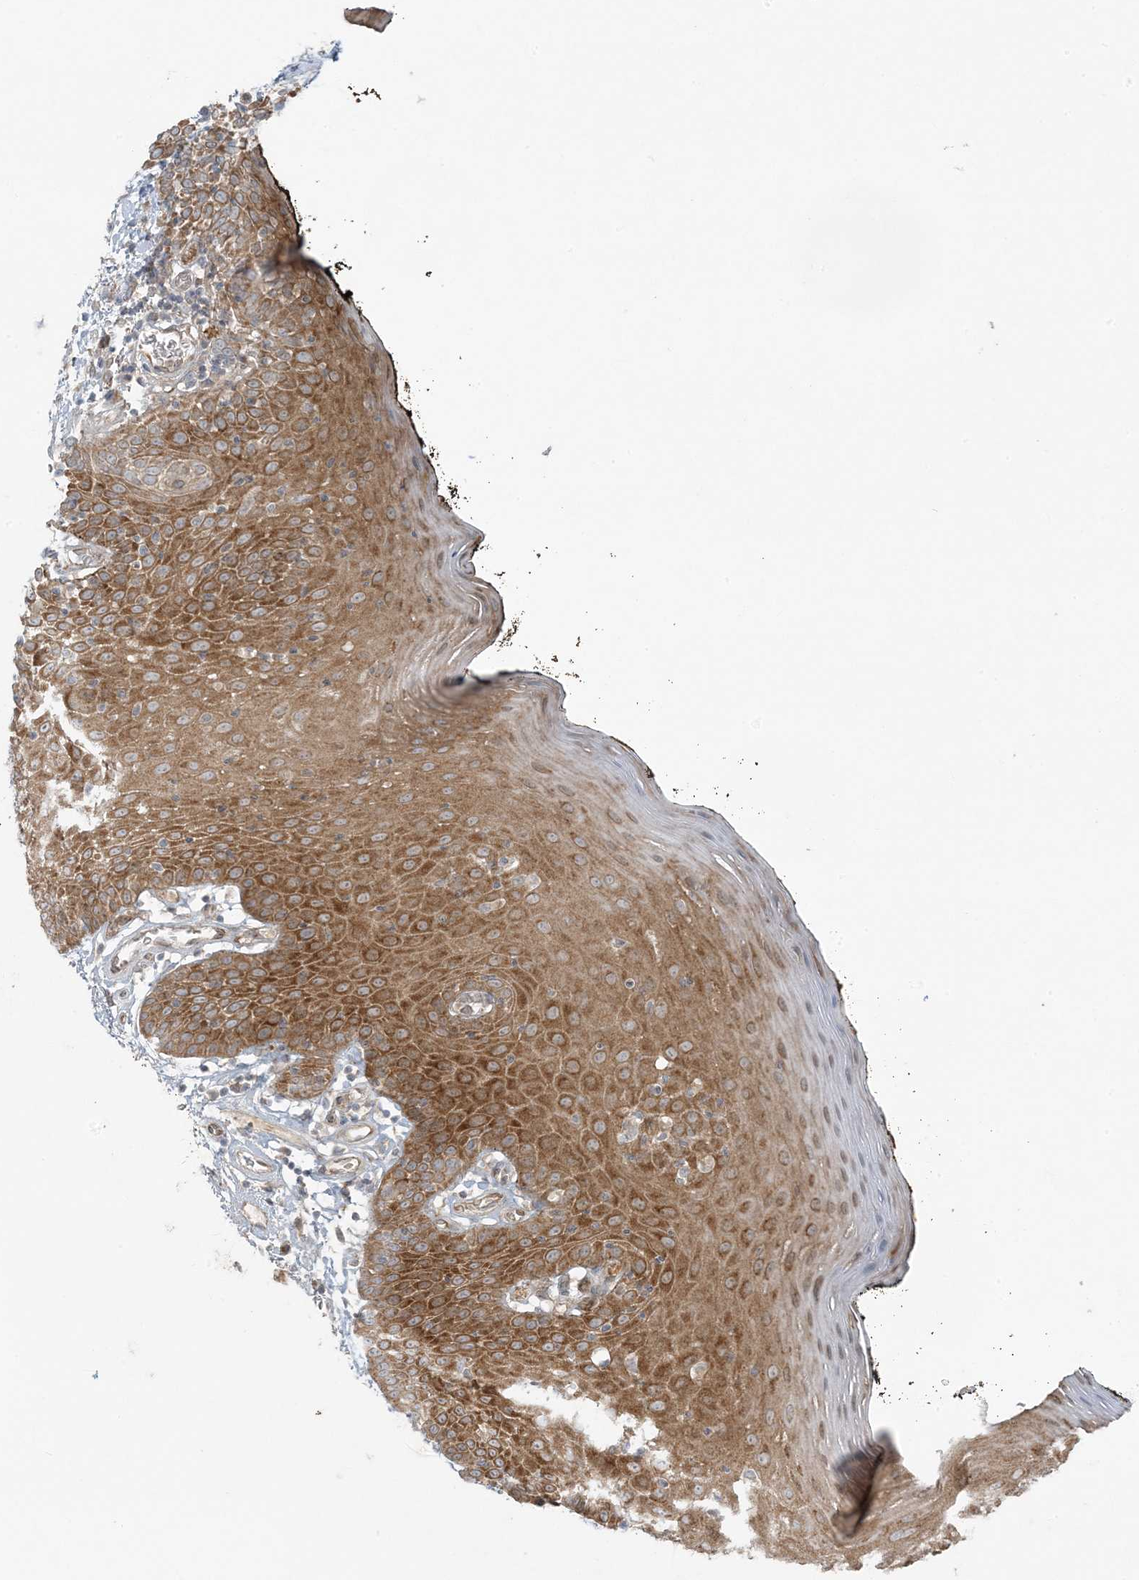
{"staining": {"intensity": "moderate", "quantity": ">75%", "location": "cytoplasmic/membranous"}, "tissue": "oral mucosa", "cell_type": "Squamous epithelial cells", "image_type": "normal", "snomed": [{"axis": "morphology", "description": "Normal tissue, NOS"}, {"axis": "topography", "description": "Oral tissue"}], "caption": "Protein staining reveals moderate cytoplasmic/membranous staining in approximately >75% of squamous epithelial cells in benign oral mucosa. (IHC, brightfield microscopy, high magnification).", "gene": "ZNF263", "patient": {"sex": "male", "age": 74}}